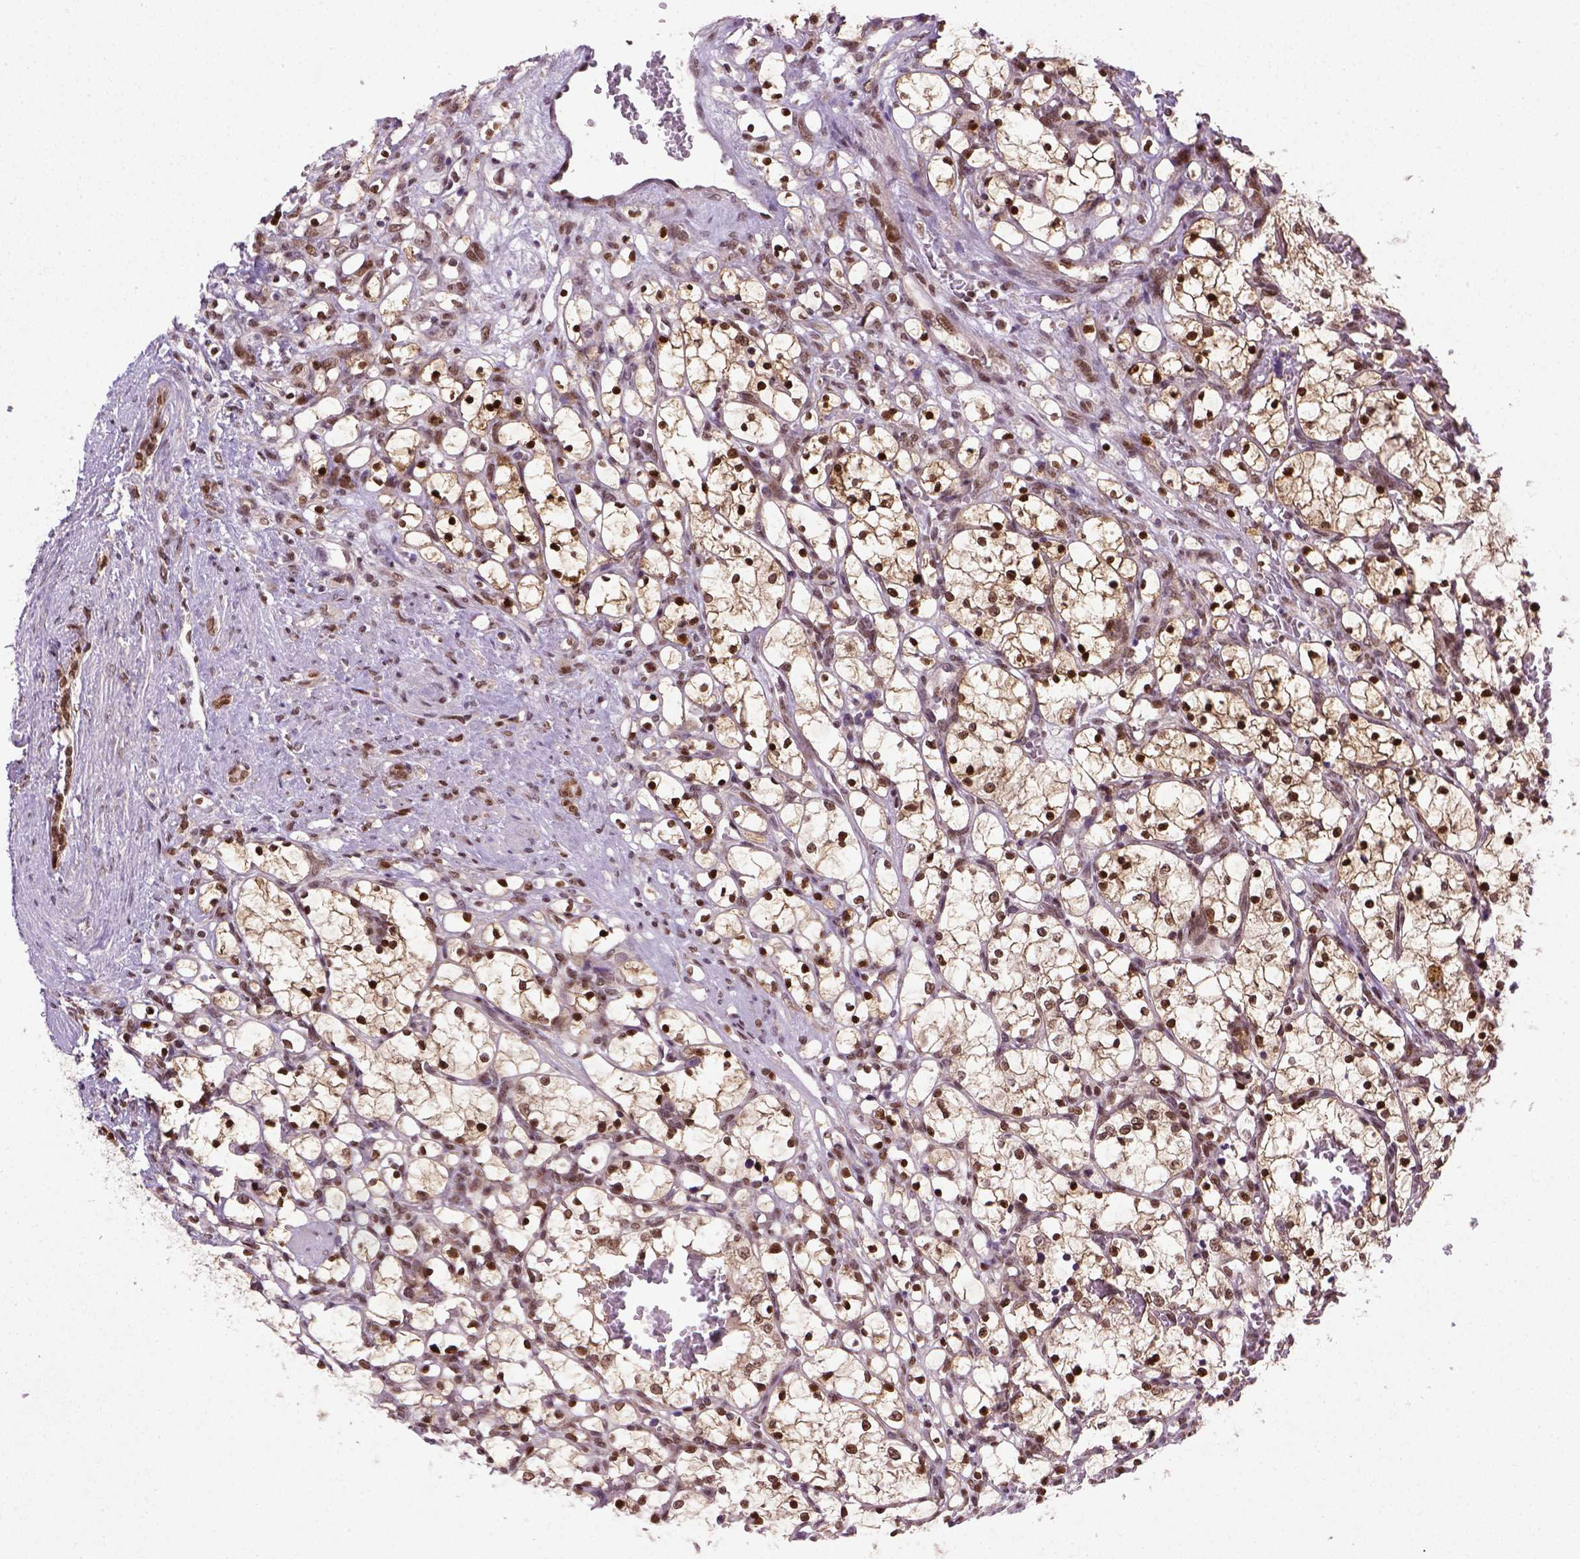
{"staining": {"intensity": "strong", "quantity": ">75%", "location": "nuclear"}, "tissue": "renal cancer", "cell_type": "Tumor cells", "image_type": "cancer", "snomed": [{"axis": "morphology", "description": "Adenocarcinoma, NOS"}, {"axis": "topography", "description": "Kidney"}], "caption": "Protein analysis of adenocarcinoma (renal) tissue shows strong nuclear positivity in approximately >75% of tumor cells. The staining was performed using DAB, with brown indicating positive protein expression. Nuclei are stained blue with hematoxylin.", "gene": "MGMT", "patient": {"sex": "female", "age": 69}}